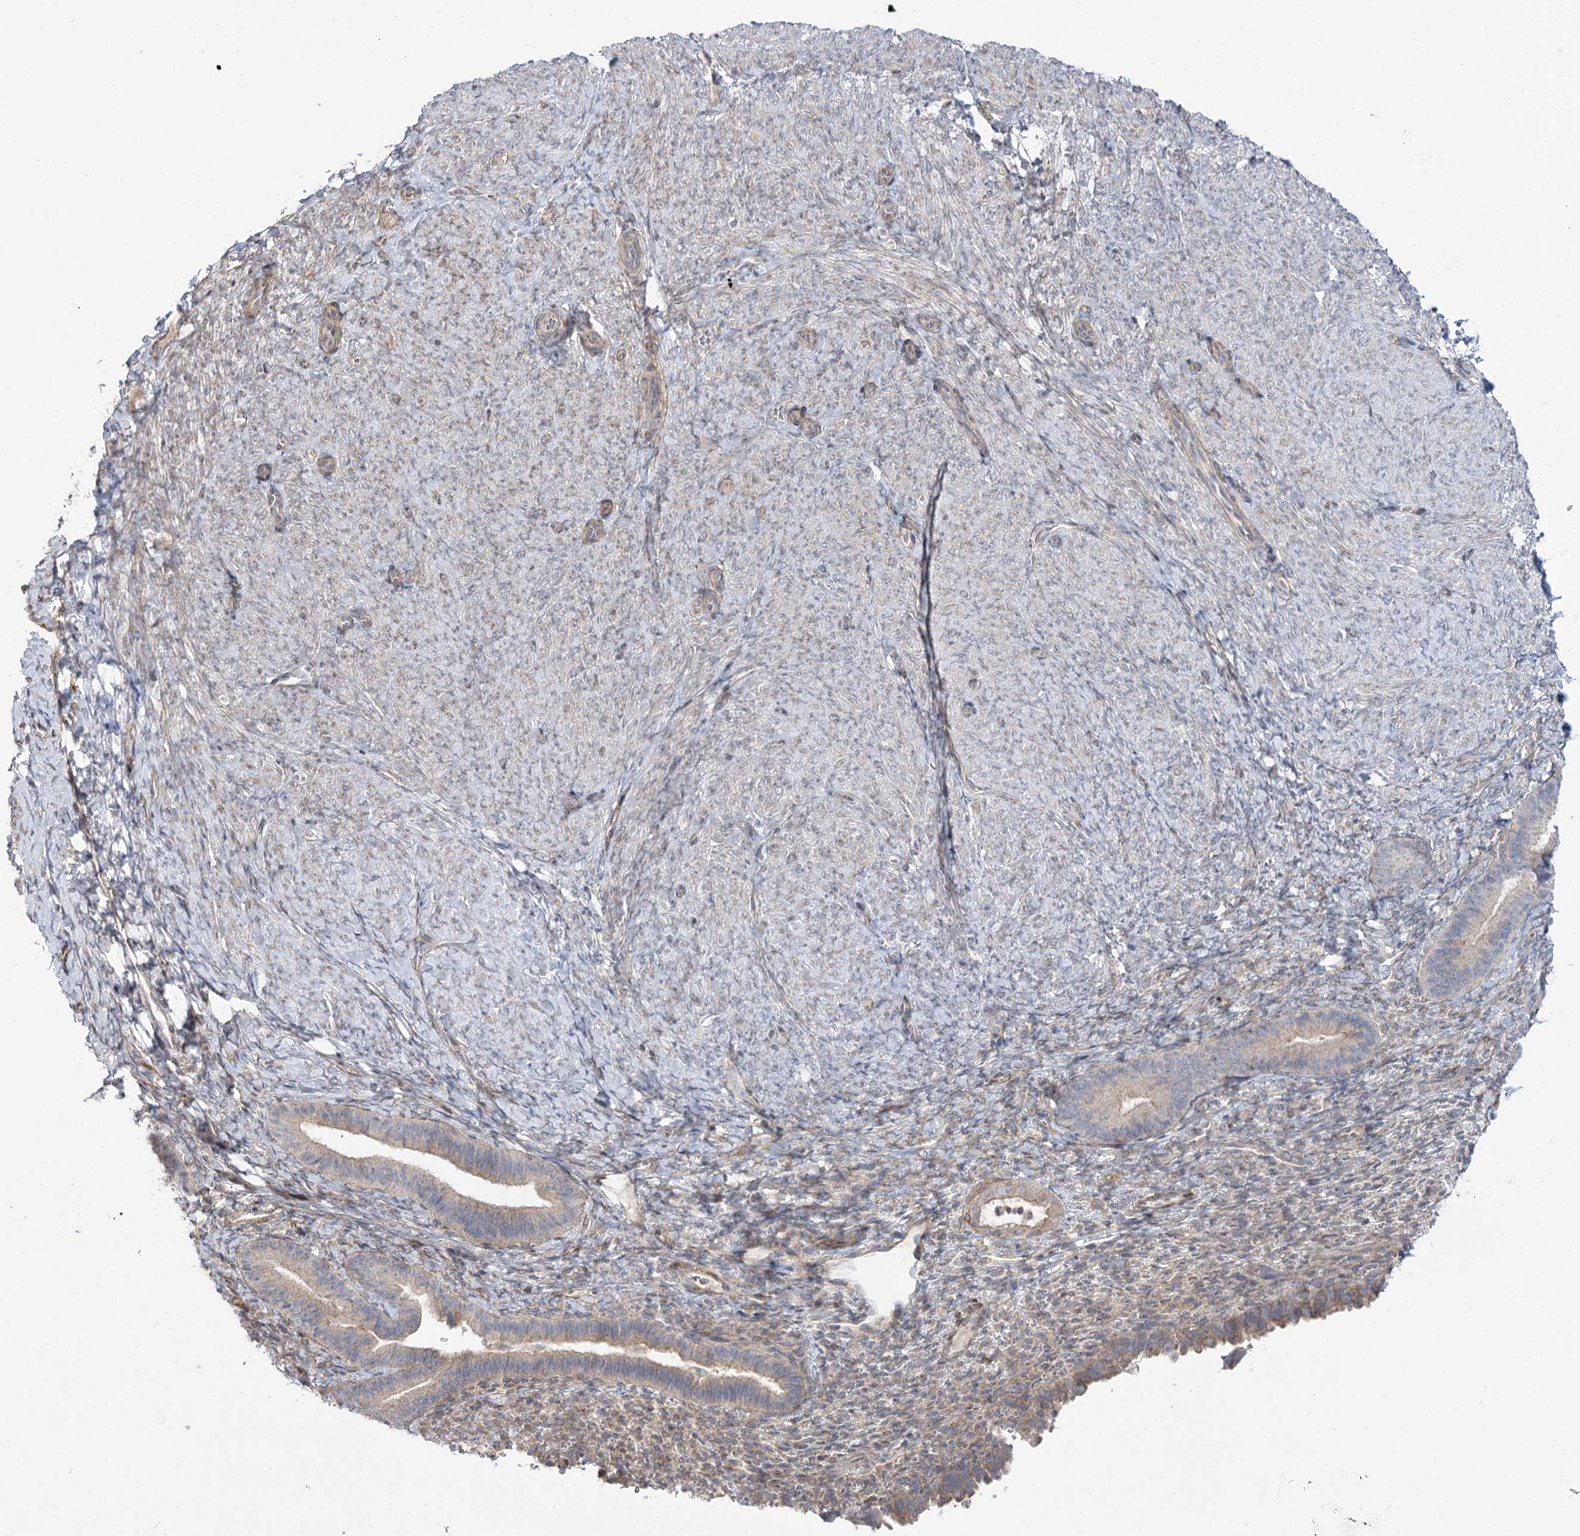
{"staining": {"intensity": "weak", "quantity": "<25%", "location": "cytoplasmic/membranous"}, "tissue": "endometrium", "cell_type": "Cells in endometrial stroma", "image_type": "normal", "snomed": [{"axis": "morphology", "description": "Normal tissue, NOS"}, {"axis": "topography", "description": "Endometrium"}], "caption": "The immunohistochemistry photomicrograph has no significant expression in cells in endometrial stroma of endometrium.", "gene": "SH3BP5L", "patient": {"sex": "female", "age": 65}}